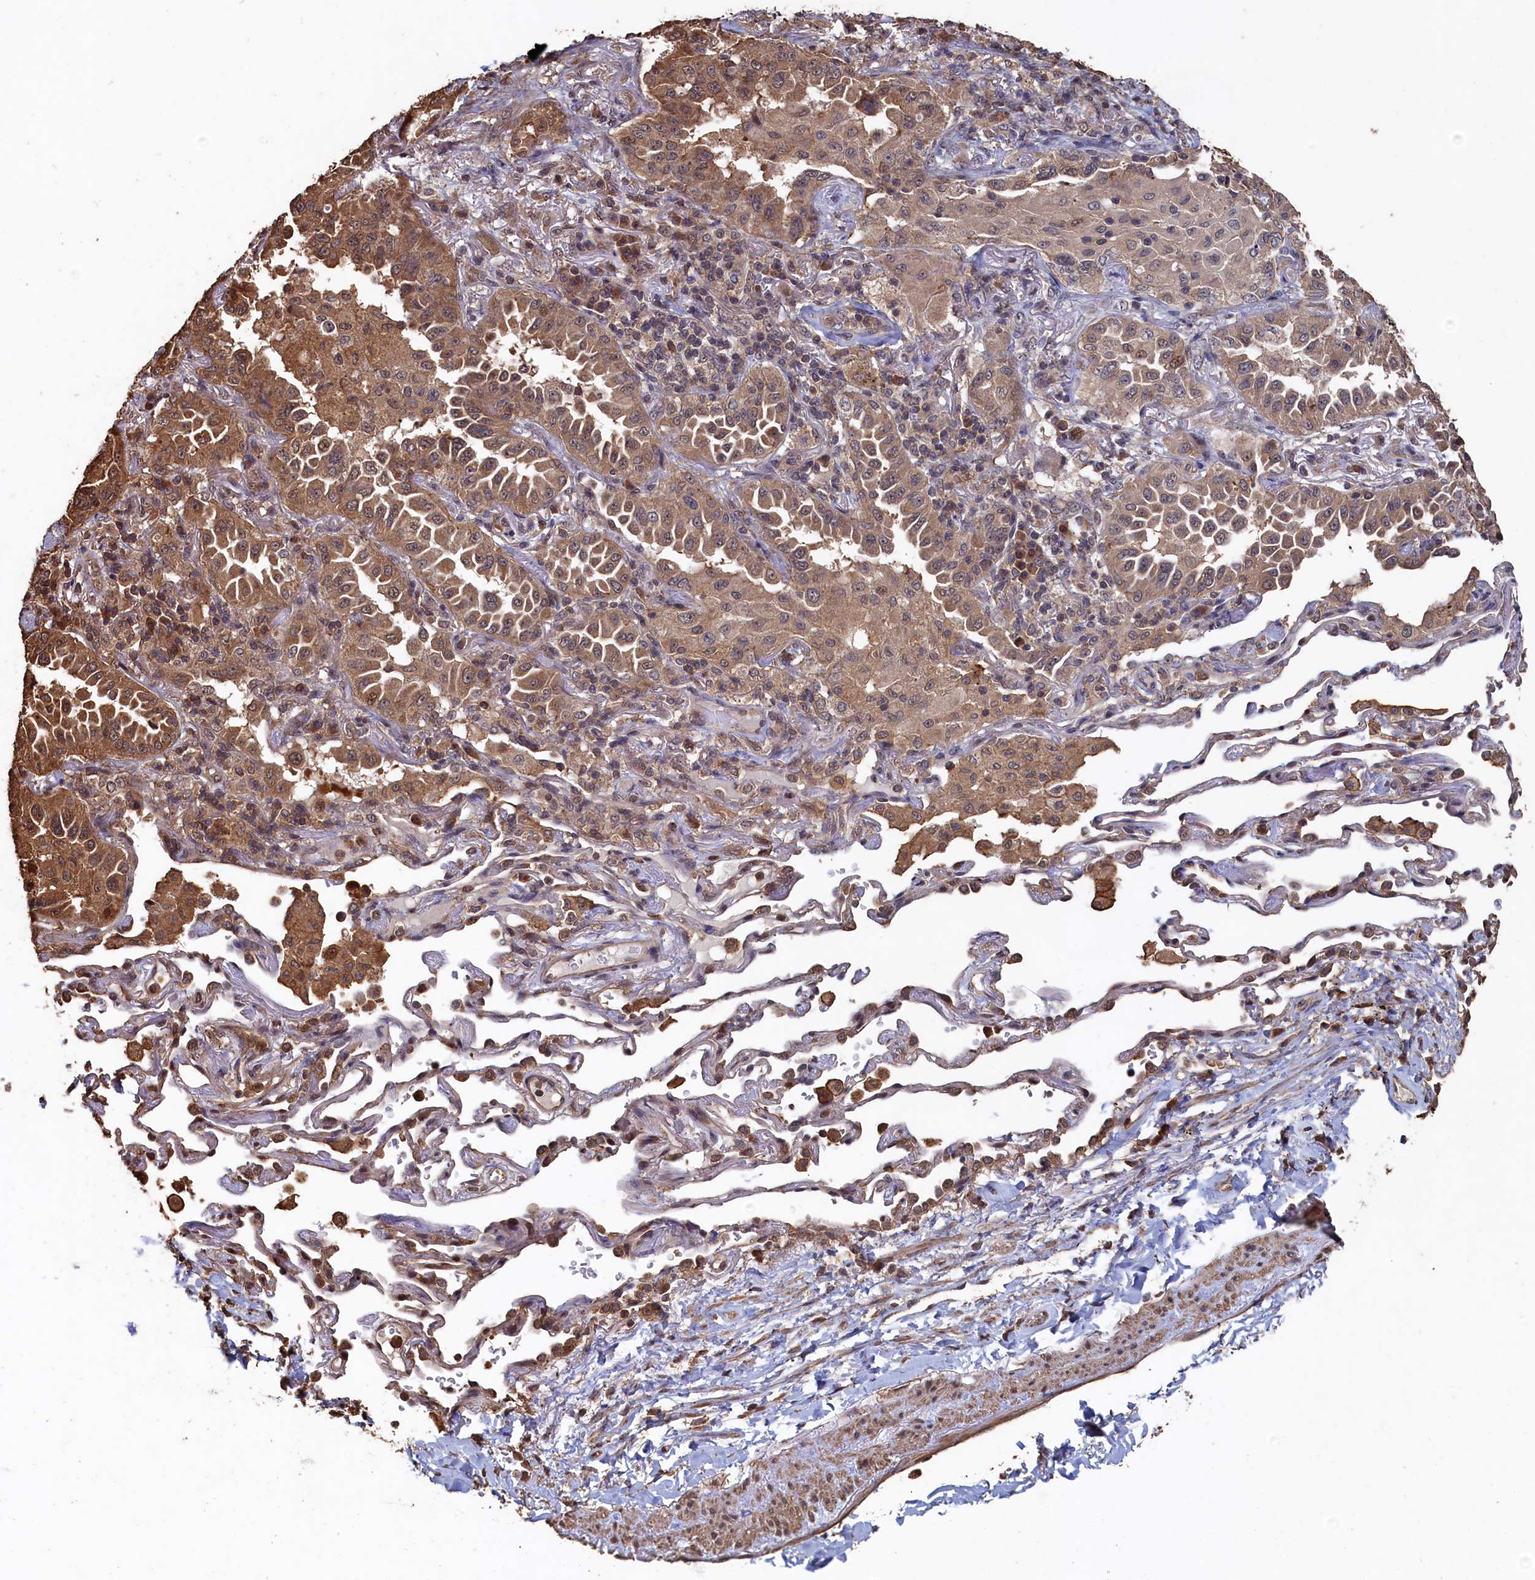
{"staining": {"intensity": "moderate", "quantity": ">75%", "location": "cytoplasmic/membranous"}, "tissue": "lung cancer", "cell_type": "Tumor cells", "image_type": "cancer", "snomed": [{"axis": "morphology", "description": "Adenocarcinoma, NOS"}, {"axis": "topography", "description": "Lung"}], "caption": "Protein analysis of lung cancer tissue displays moderate cytoplasmic/membranous positivity in approximately >75% of tumor cells.", "gene": "PIGN", "patient": {"sex": "female", "age": 69}}